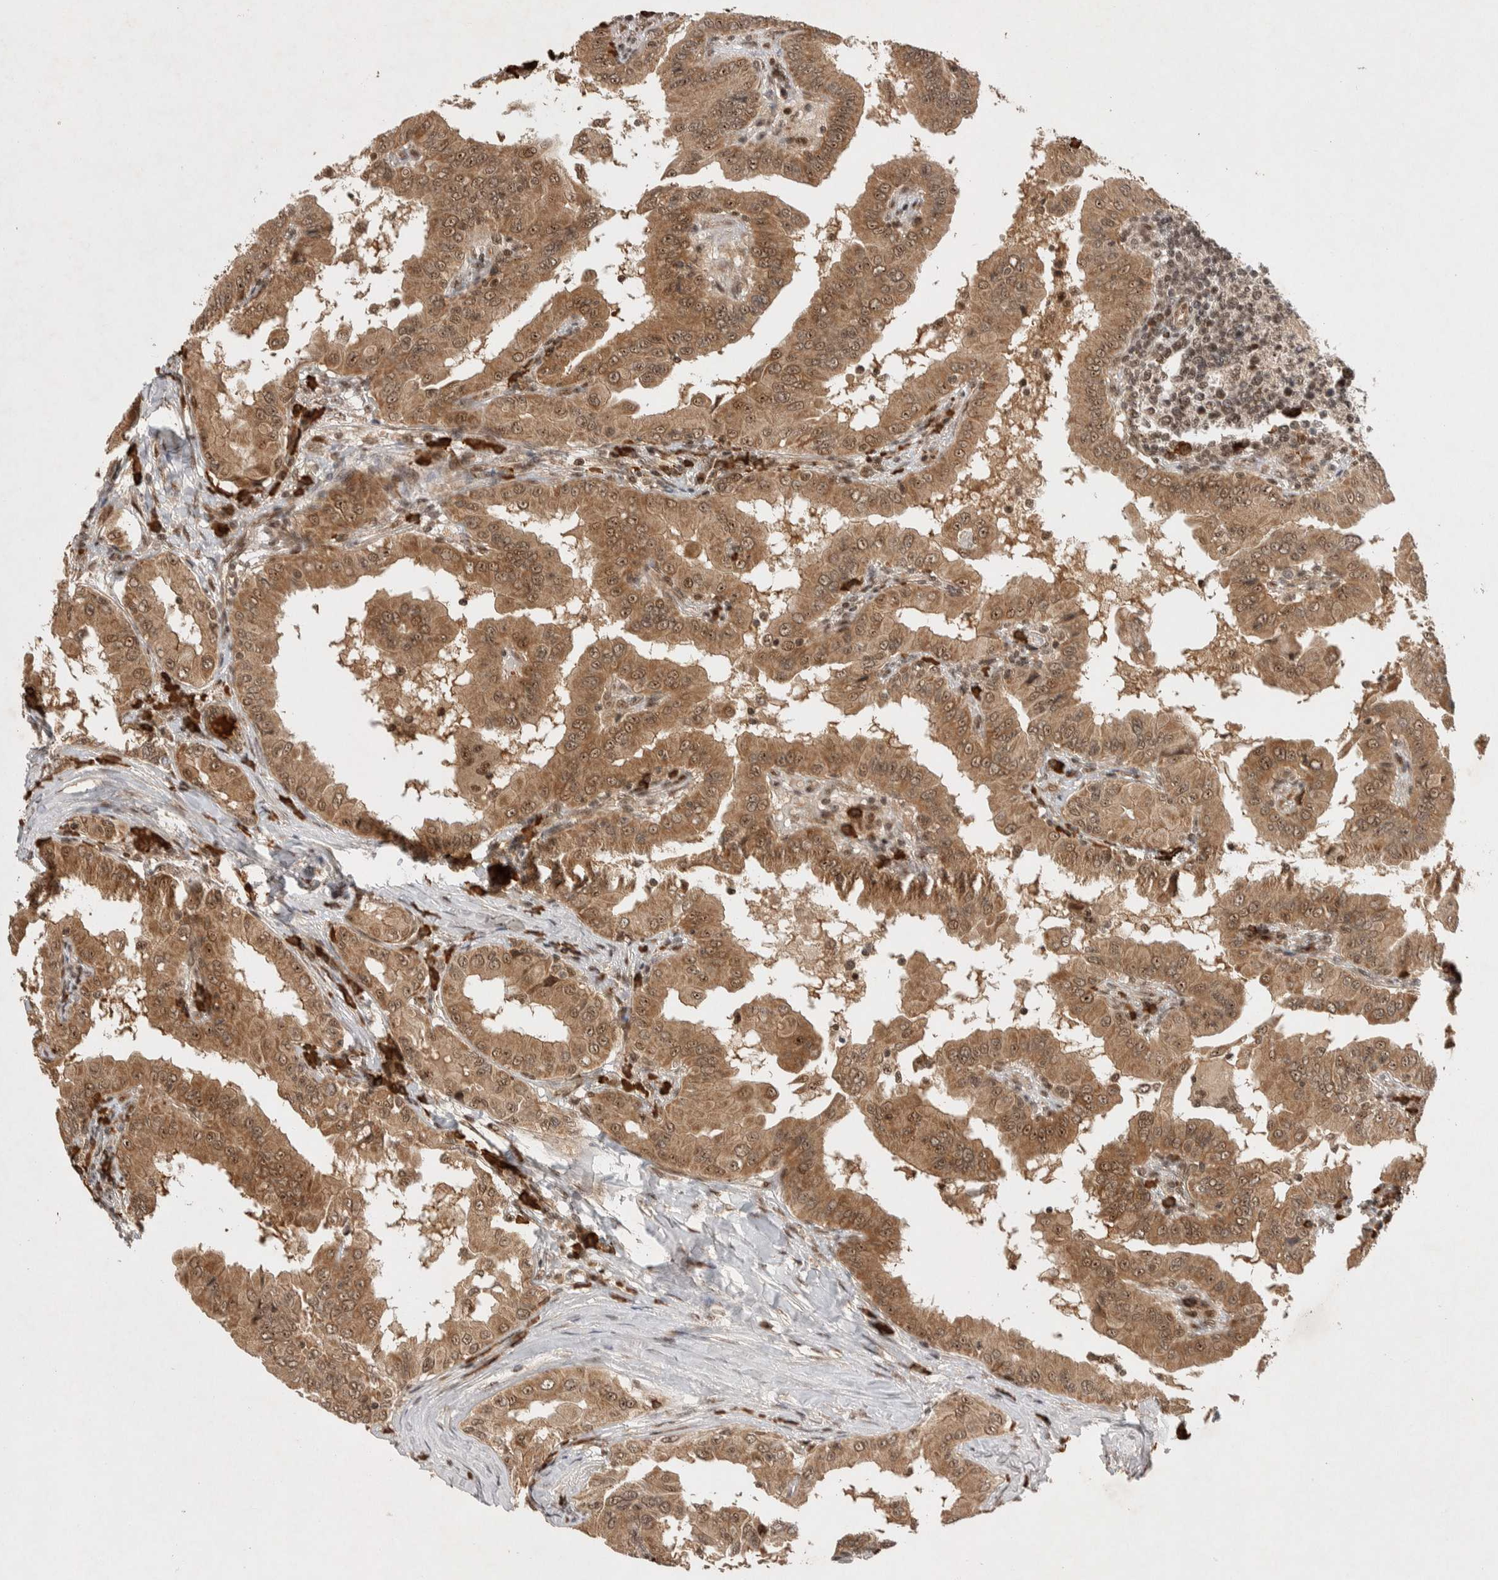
{"staining": {"intensity": "moderate", "quantity": ">75%", "location": "cytoplasmic/membranous,nuclear"}, "tissue": "thyroid cancer", "cell_type": "Tumor cells", "image_type": "cancer", "snomed": [{"axis": "morphology", "description": "Papillary adenocarcinoma, NOS"}, {"axis": "topography", "description": "Thyroid gland"}], "caption": "Immunohistochemical staining of human thyroid cancer demonstrates medium levels of moderate cytoplasmic/membranous and nuclear staining in approximately >75% of tumor cells.", "gene": "TOR1B", "patient": {"sex": "male", "age": 33}}